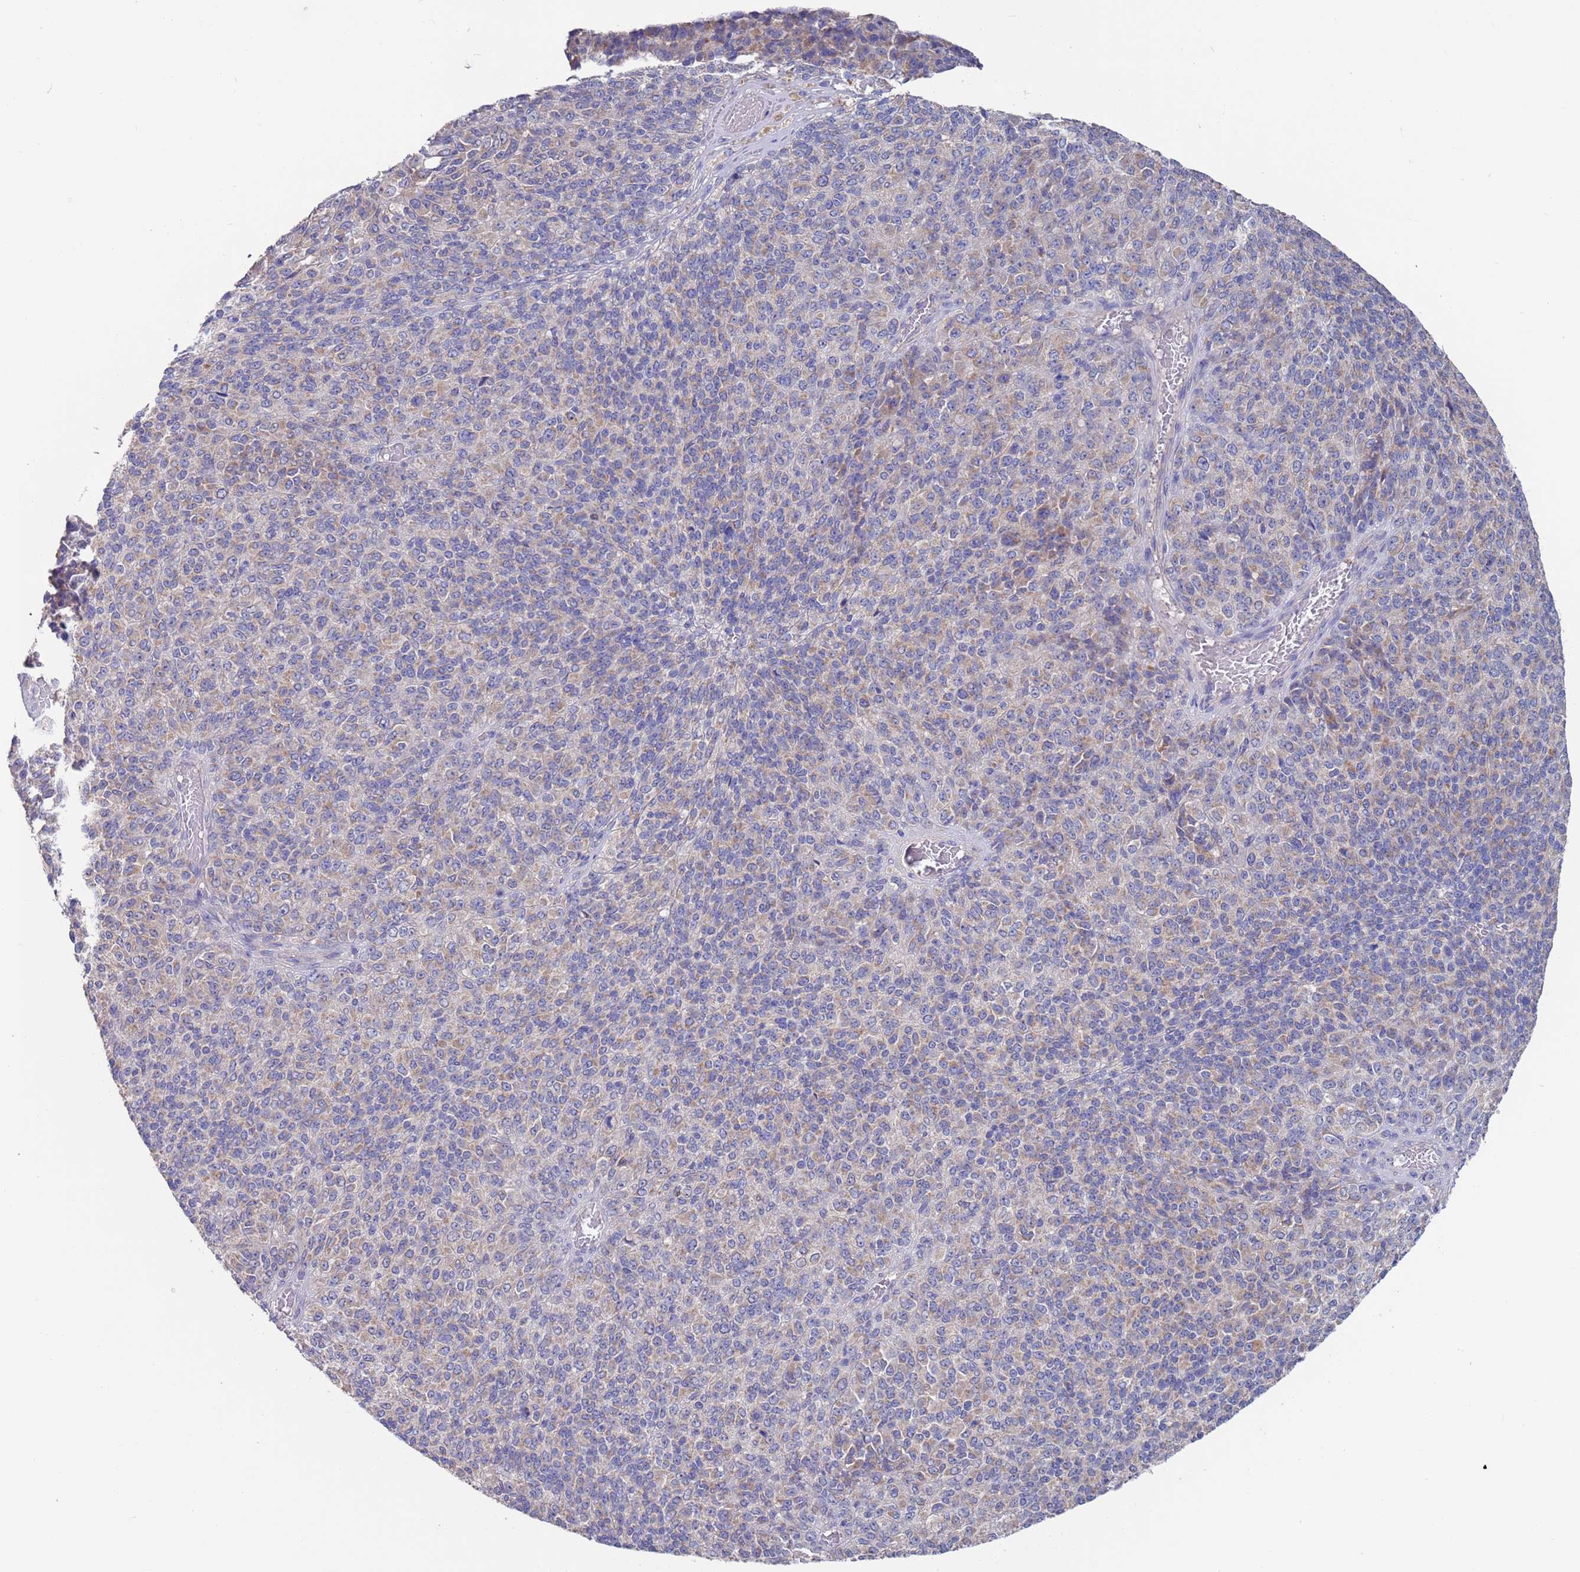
{"staining": {"intensity": "moderate", "quantity": "<25%", "location": "cytoplasmic/membranous"}, "tissue": "melanoma", "cell_type": "Tumor cells", "image_type": "cancer", "snomed": [{"axis": "morphology", "description": "Malignant melanoma, Metastatic site"}, {"axis": "topography", "description": "Brain"}], "caption": "High-power microscopy captured an immunohistochemistry photomicrograph of melanoma, revealing moderate cytoplasmic/membranous expression in about <25% of tumor cells.", "gene": "KRTCAP3", "patient": {"sex": "female", "age": 56}}